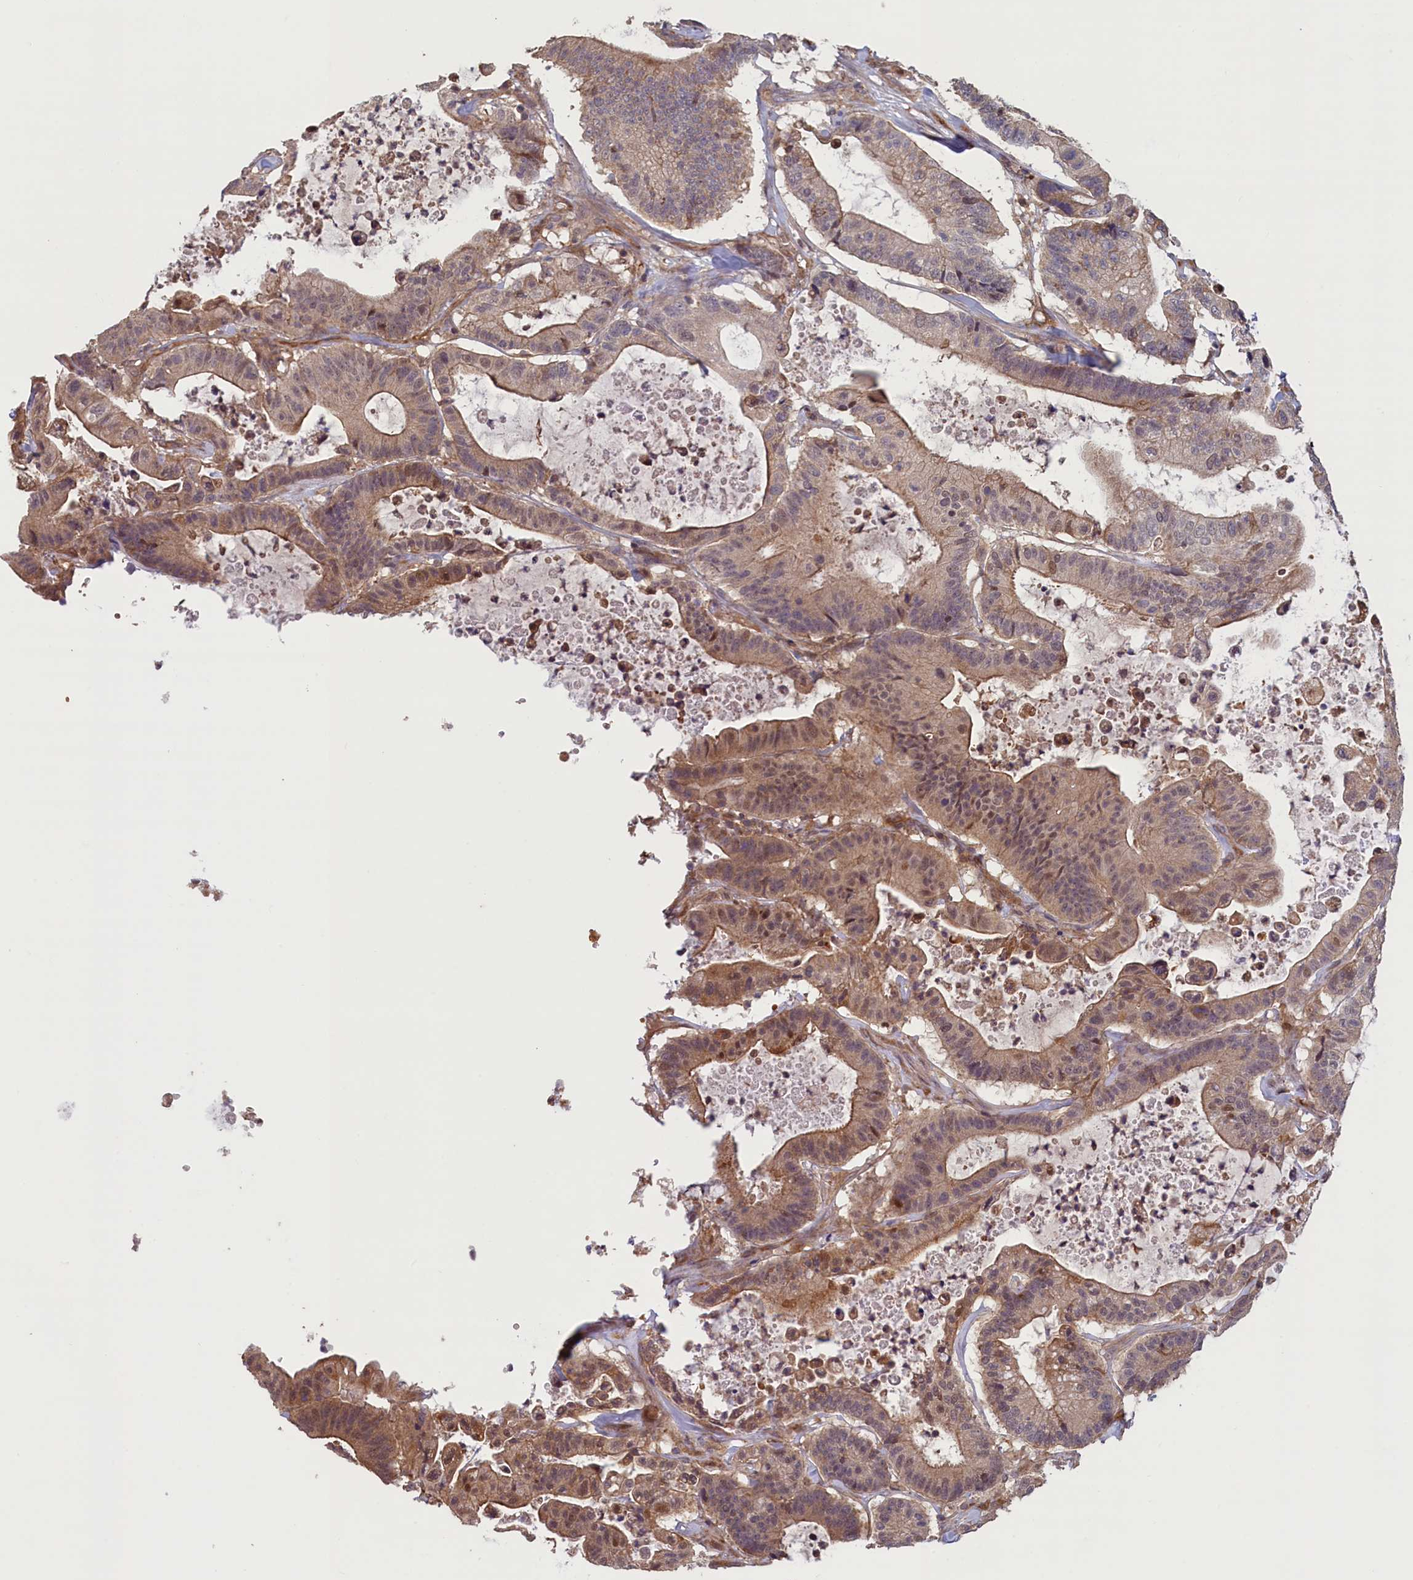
{"staining": {"intensity": "moderate", "quantity": "25%-75%", "location": "cytoplasmic/membranous,nuclear"}, "tissue": "colorectal cancer", "cell_type": "Tumor cells", "image_type": "cancer", "snomed": [{"axis": "morphology", "description": "Adenocarcinoma, NOS"}, {"axis": "topography", "description": "Colon"}], "caption": "Immunohistochemistry (DAB) staining of colorectal cancer (adenocarcinoma) exhibits moderate cytoplasmic/membranous and nuclear protein staining in approximately 25%-75% of tumor cells.", "gene": "CIAO2B", "patient": {"sex": "female", "age": 84}}